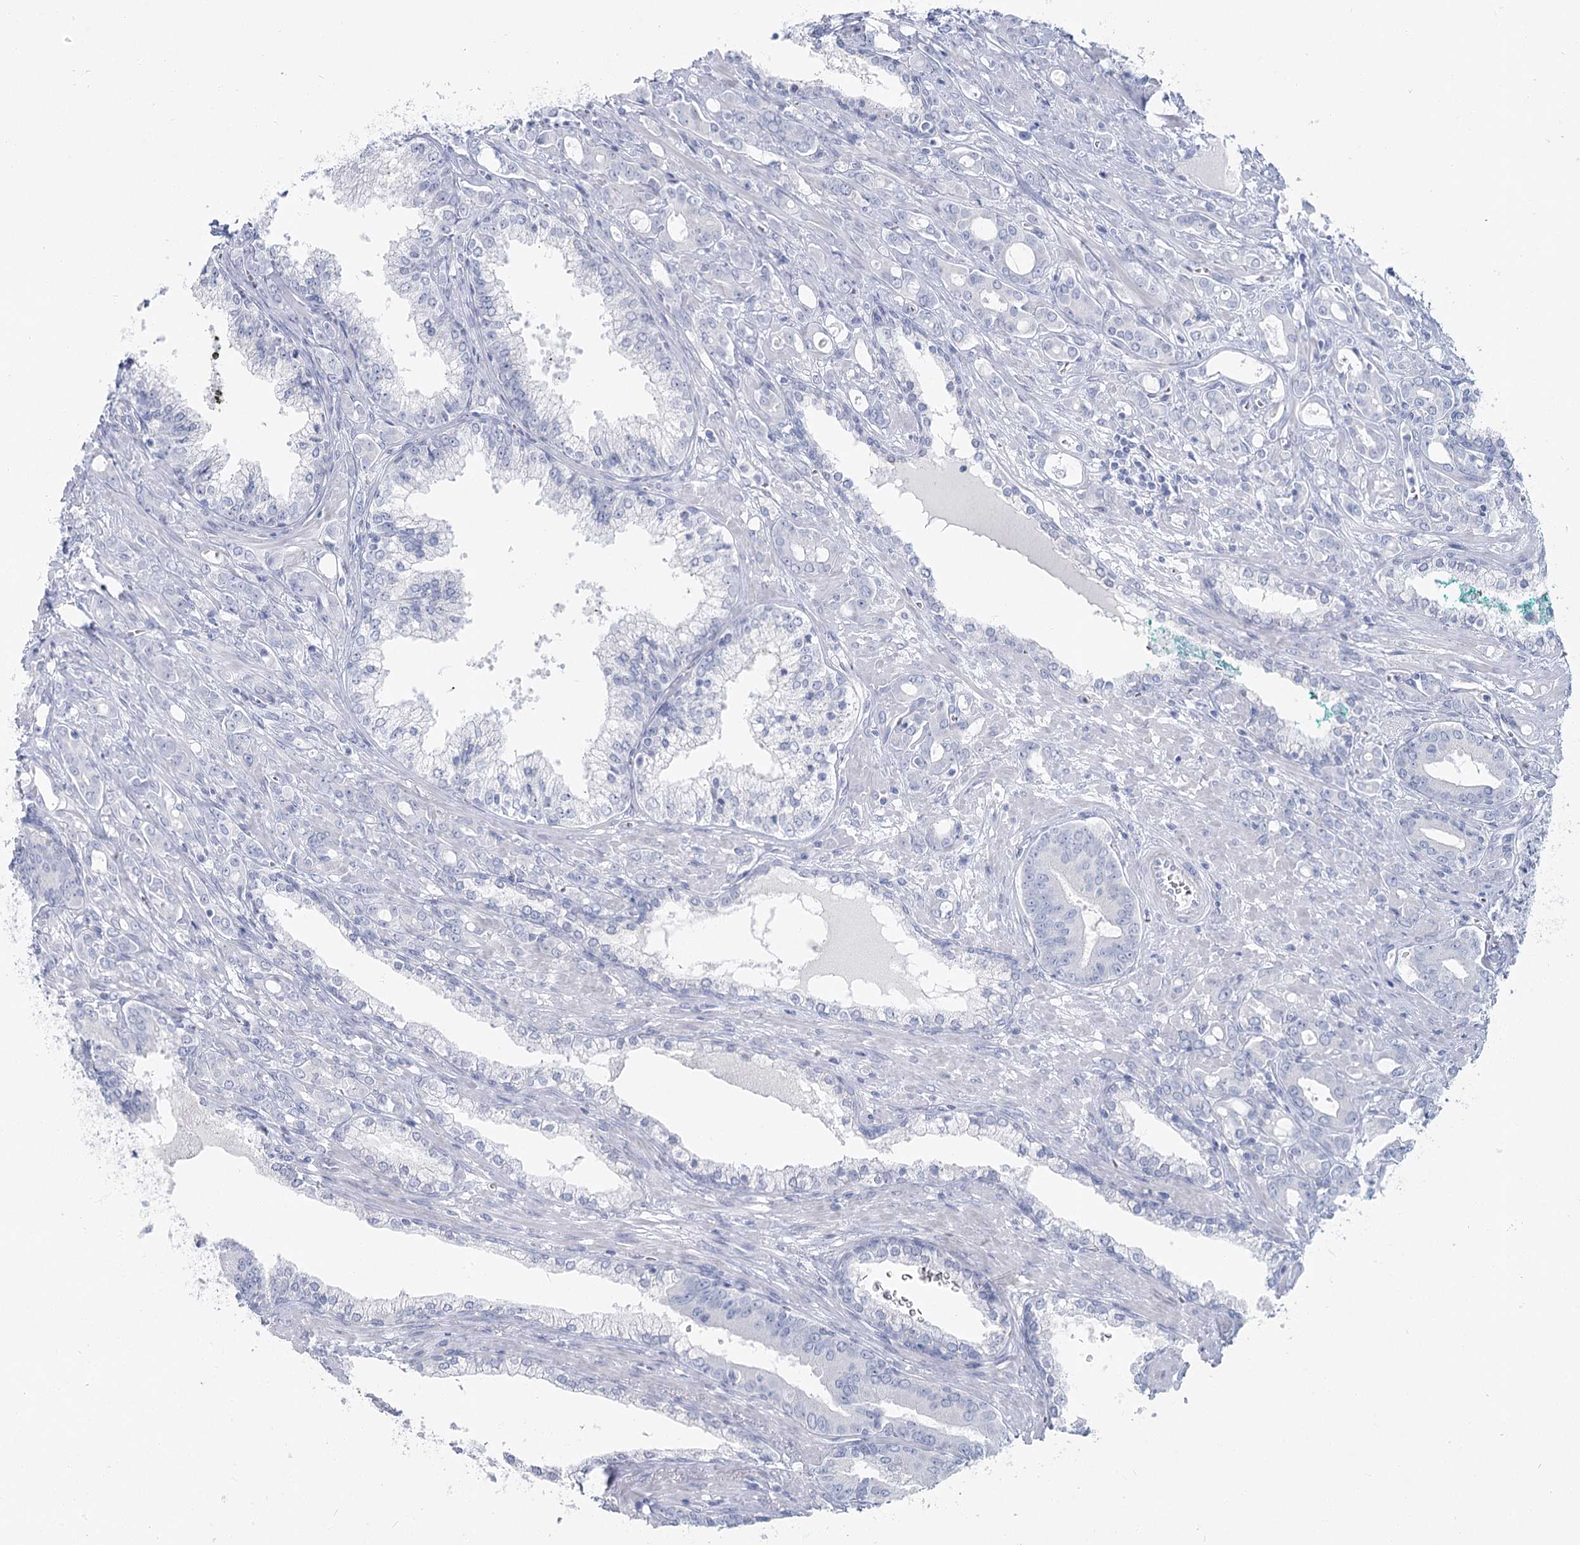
{"staining": {"intensity": "negative", "quantity": "none", "location": "none"}, "tissue": "prostate cancer", "cell_type": "Tumor cells", "image_type": "cancer", "snomed": [{"axis": "morphology", "description": "Adenocarcinoma, High grade"}, {"axis": "topography", "description": "Prostate"}], "caption": "The image shows no significant positivity in tumor cells of prostate cancer. Brightfield microscopy of IHC stained with DAB (brown) and hematoxylin (blue), captured at high magnification.", "gene": "IFIT5", "patient": {"sex": "male", "age": 72}}